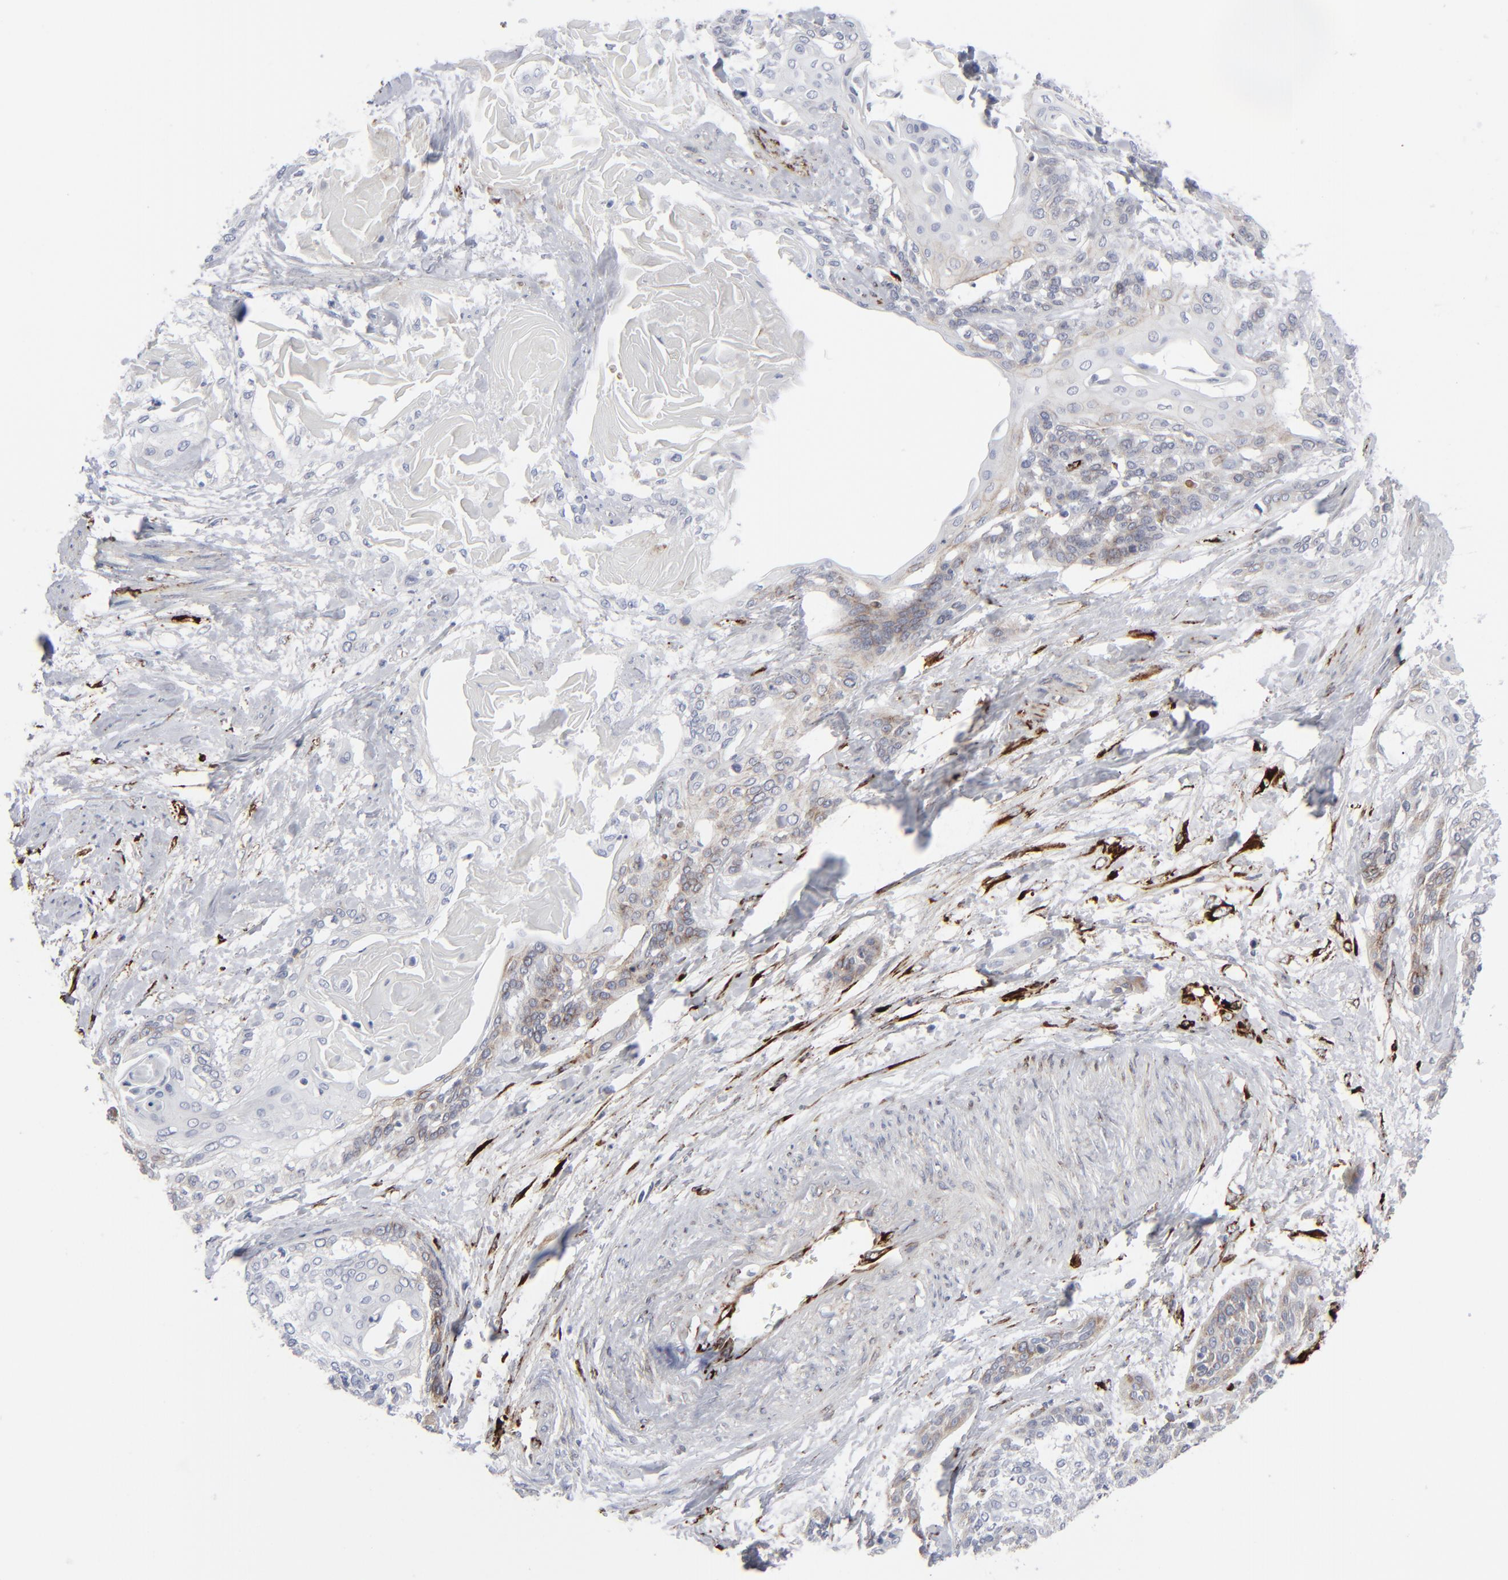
{"staining": {"intensity": "negative", "quantity": "none", "location": "none"}, "tissue": "cervical cancer", "cell_type": "Tumor cells", "image_type": "cancer", "snomed": [{"axis": "morphology", "description": "Squamous cell carcinoma, NOS"}, {"axis": "topography", "description": "Cervix"}], "caption": "Human cervical squamous cell carcinoma stained for a protein using IHC exhibits no positivity in tumor cells.", "gene": "SPARC", "patient": {"sex": "female", "age": 57}}